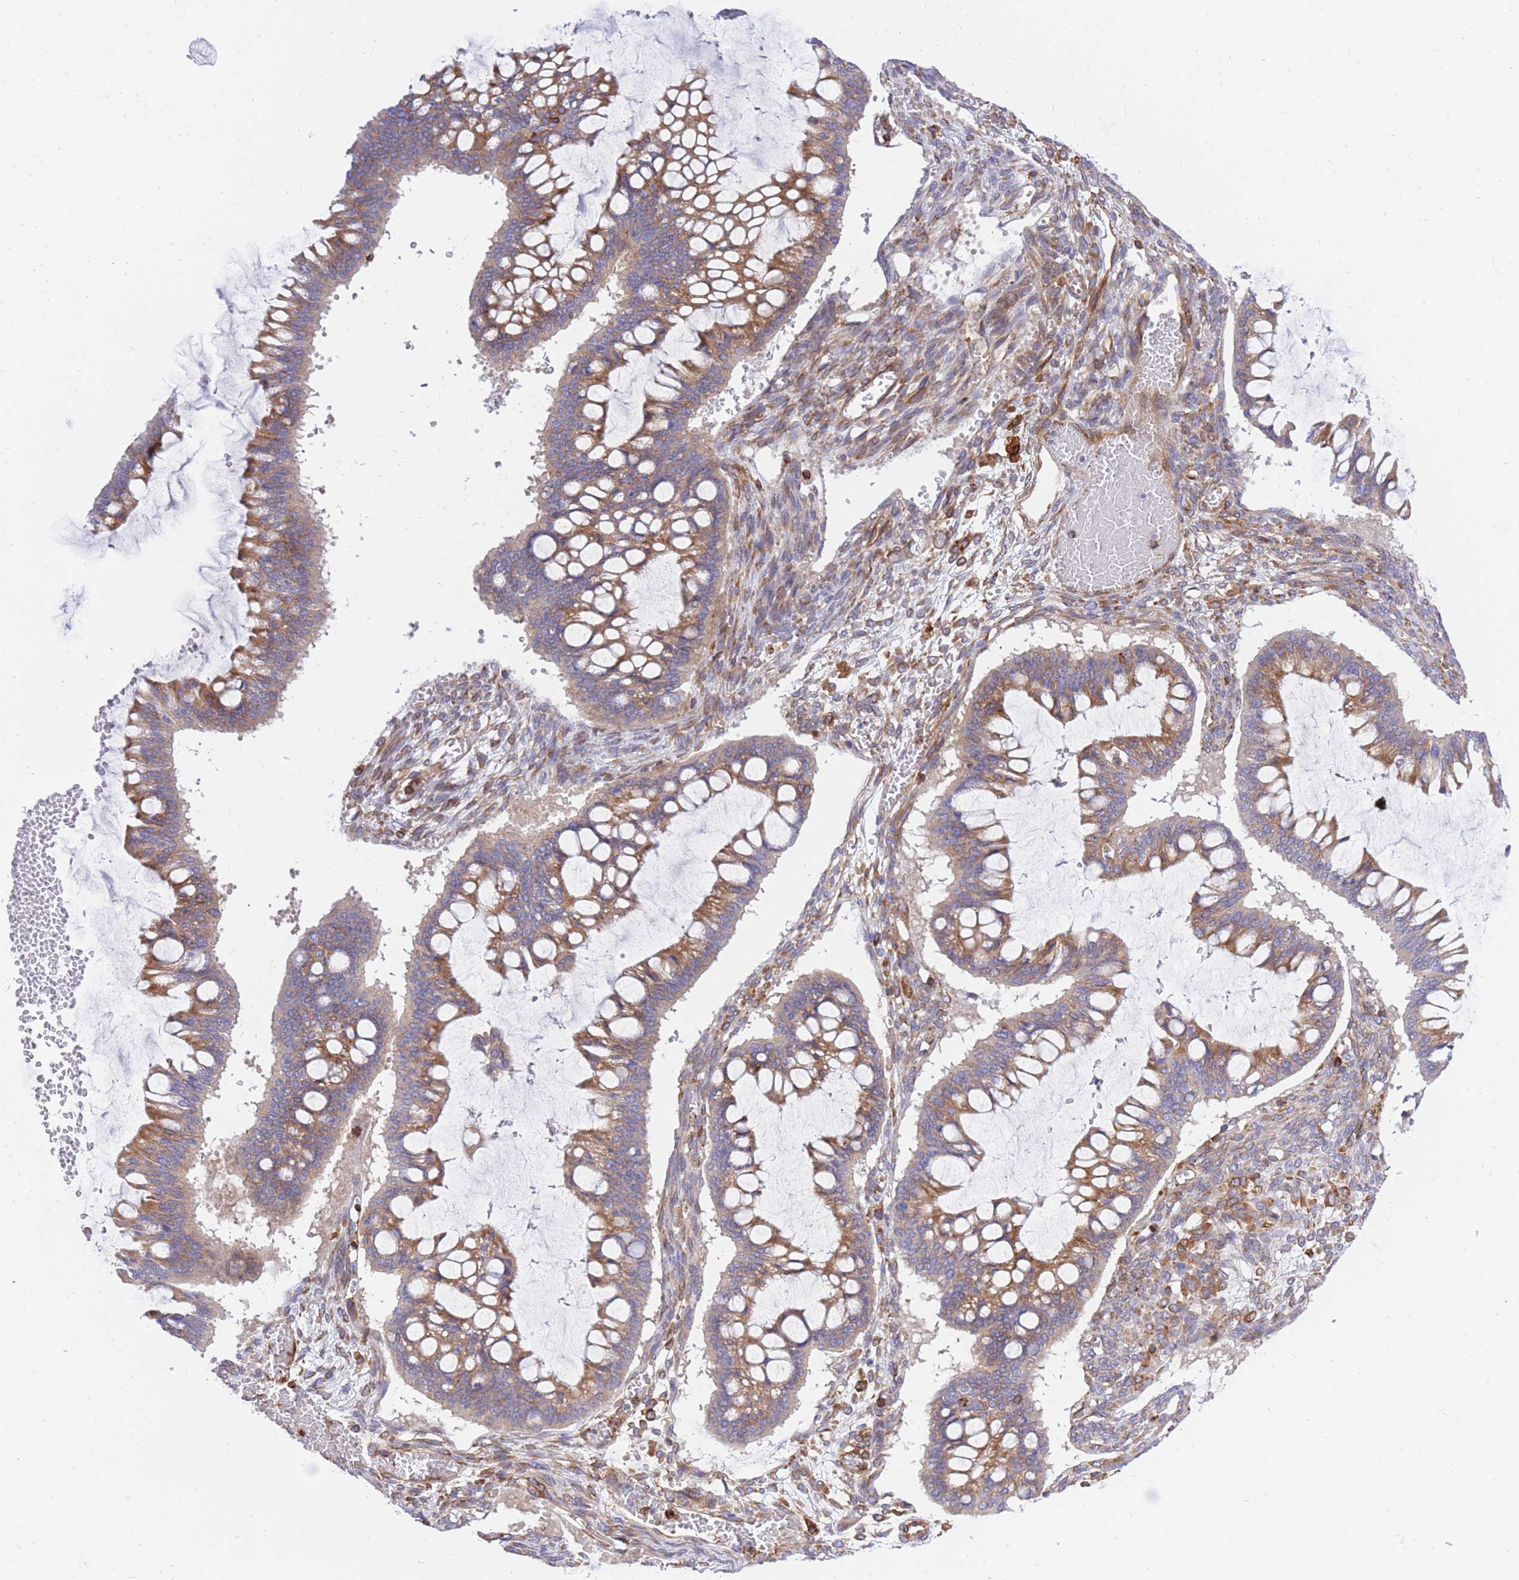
{"staining": {"intensity": "moderate", "quantity": ">75%", "location": "cytoplasmic/membranous"}, "tissue": "ovarian cancer", "cell_type": "Tumor cells", "image_type": "cancer", "snomed": [{"axis": "morphology", "description": "Cystadenocarcinoma, mucinous, NOS"}, {"axis": "topography", "description": "Ovary"}], "caption": "A photomicrograph of human ovarian cancer (mucinous cystadenocarcinoma) stained for a protein reveals moderate cytoplasmic/membranous brown staining in tumor cells.", "gene": "REM1", "patient": {"sex": "female", "age": 73}}